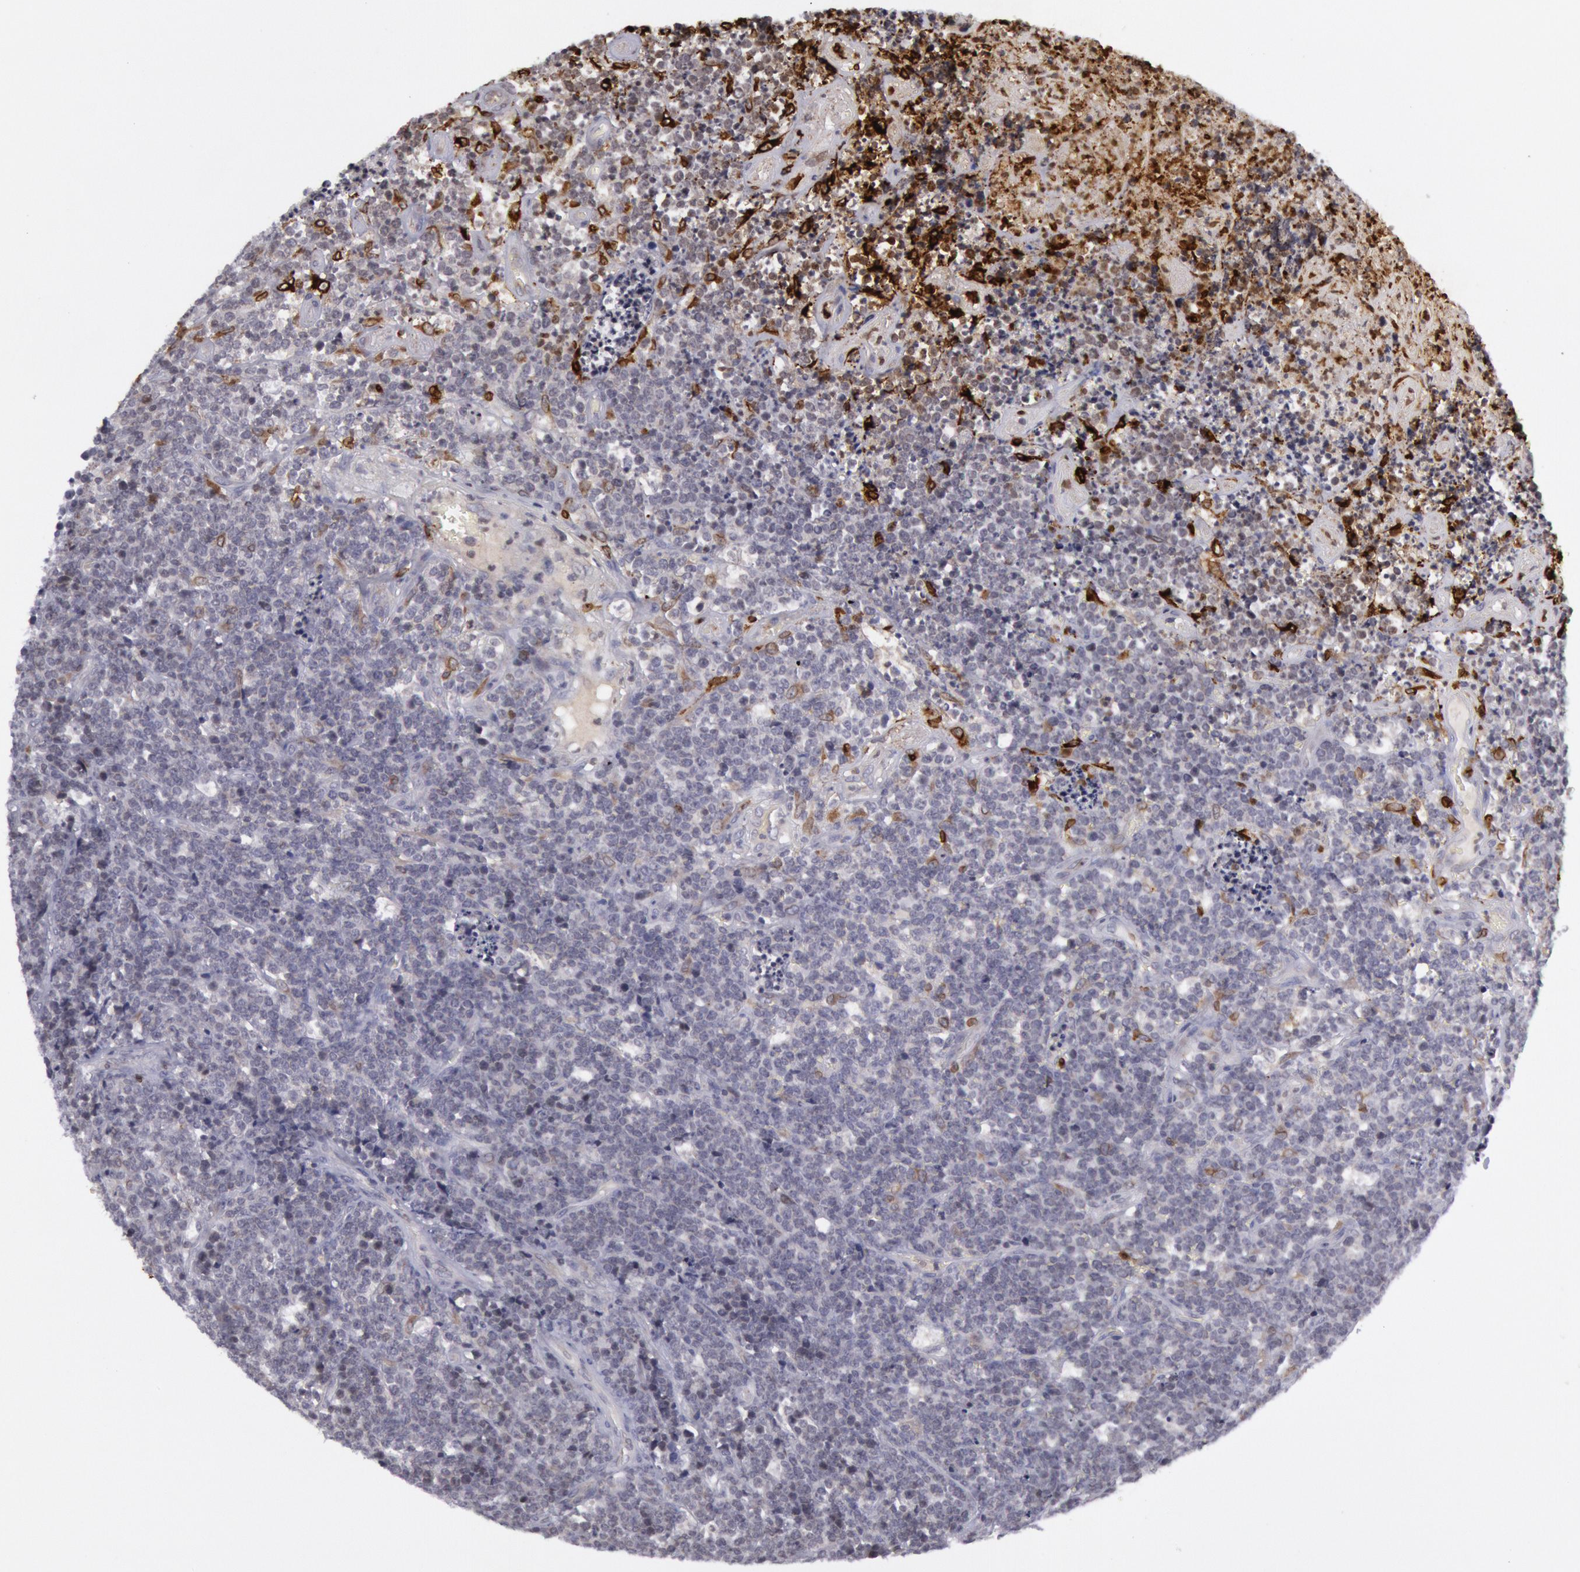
{"staining": {"intensity": "negative", "quantity": "none", "location": "none"}, "tissue": "lymphoma", "cell_type": "Tumor cells", "image_type": "cancer", "snomed": [{"axis": "morphology", "description": "Malignant lymphoma, non-Hodgkin's type, High grade"}, {"axis": "topography", "description": "Small intestine"}, {"axis": "topography", "description": "Colon"}], "caption": "This histopathology image is of high-grade malignant lymphoma, non-Hodgkin's type stained with immunohistochemistry (IHC) to label a protein in brown with the nuclei are counter-stained blue. There is no positivity in tumor cells.", "gene": "PTGS2", "patient": {"sex": "male", "age": 8}}